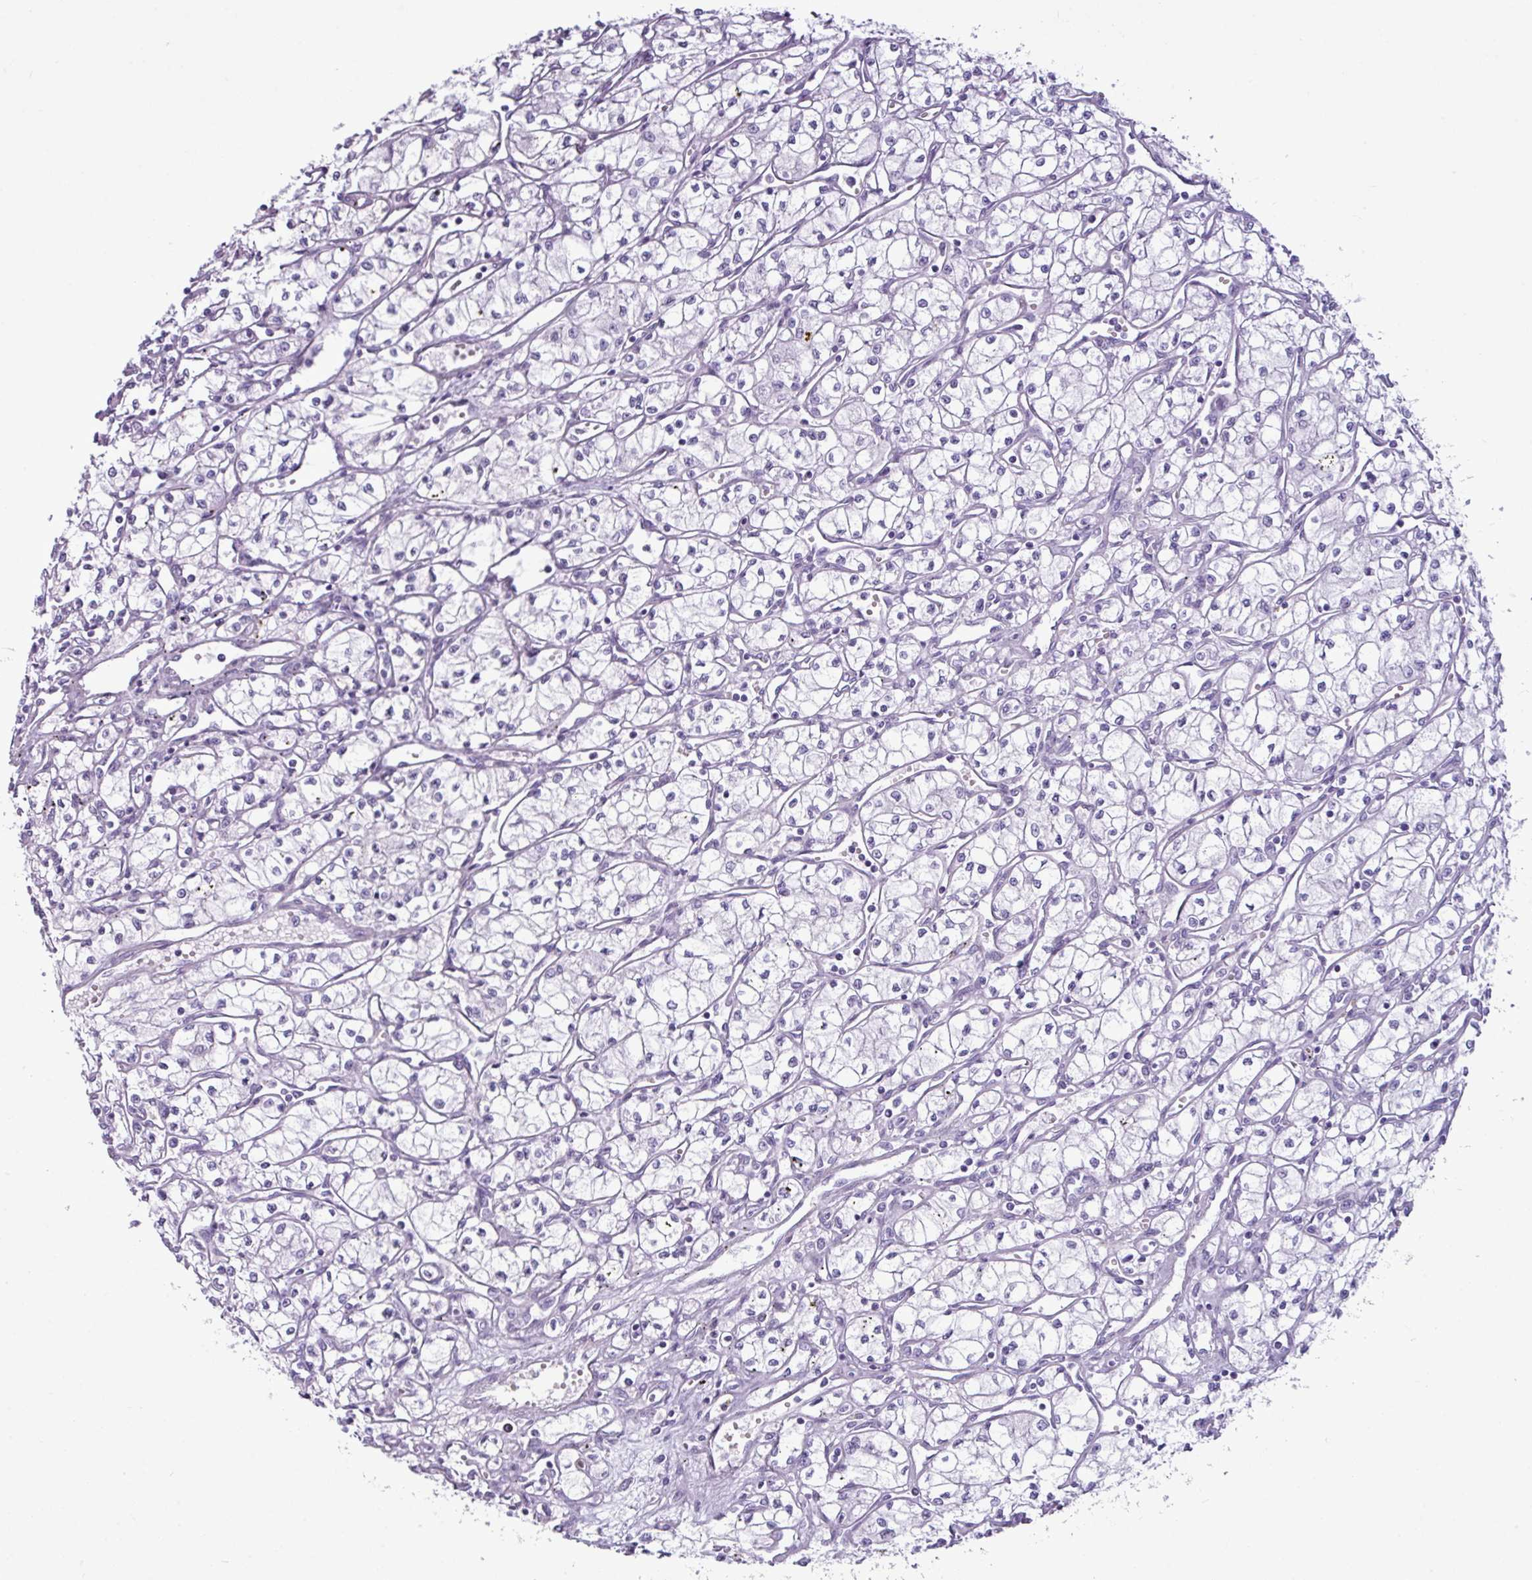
{"staining": {"intensity": "negative", "quantity": "none", "location": "none"}, "tissue": "renal cancer", "cell_type": "Tumor cells", "image_type": "cancer", "snomed": [{"axis": "morphology", "description": "Adenocarcinoma, NOS"}, {"axis": "topography", "description": "Kidney"}], "caption": "An immunohistochemistry photomicrograph of renal cancer (adenocarcinoma) is shown. There is no staining in tumor cells of renal cancer (adenocarcinoma).", "gene": "AMY1B", "patient": {"sex": "male", "age": 59}}